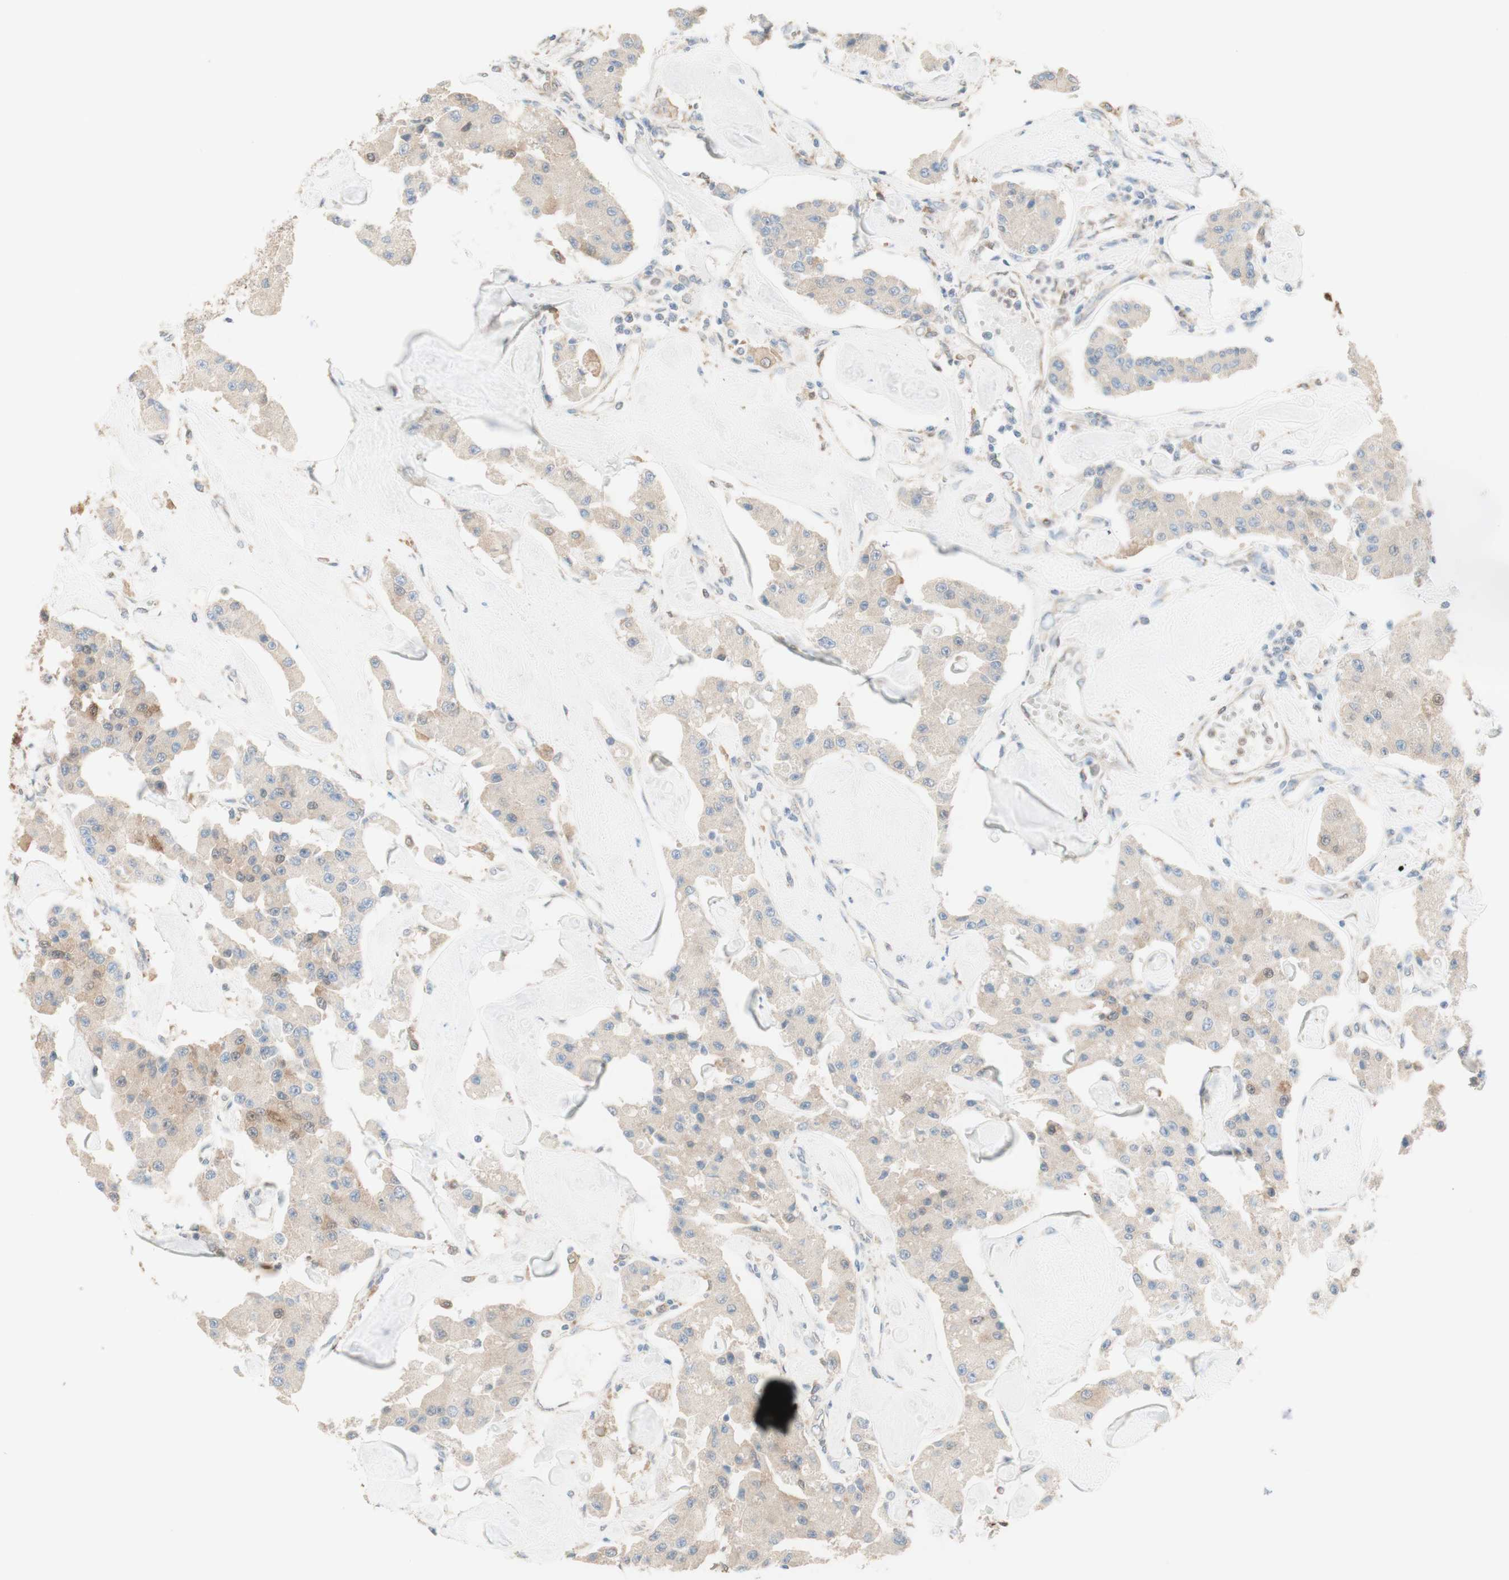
{"staining": {"intensity": "weak", "quantity": ">75%", "location": "cytoplasmic/membranous"}, "tissue": "carcinoid", "cell_type": "Tumor cells", "image_type": "cancer", "snomed": [{"axis": "morphology", "description": "Carcinoid, malignant, NOS"}, {"axis": "topography", "description": "Pancreas"}], "caption": "Weak cytoplasmic/membranous positivity for a protein is identified in about >75% of tumor cells of carcinoid using IHC.", "gene": "COMT", "patient": {"sex": "male", "age": 41}}